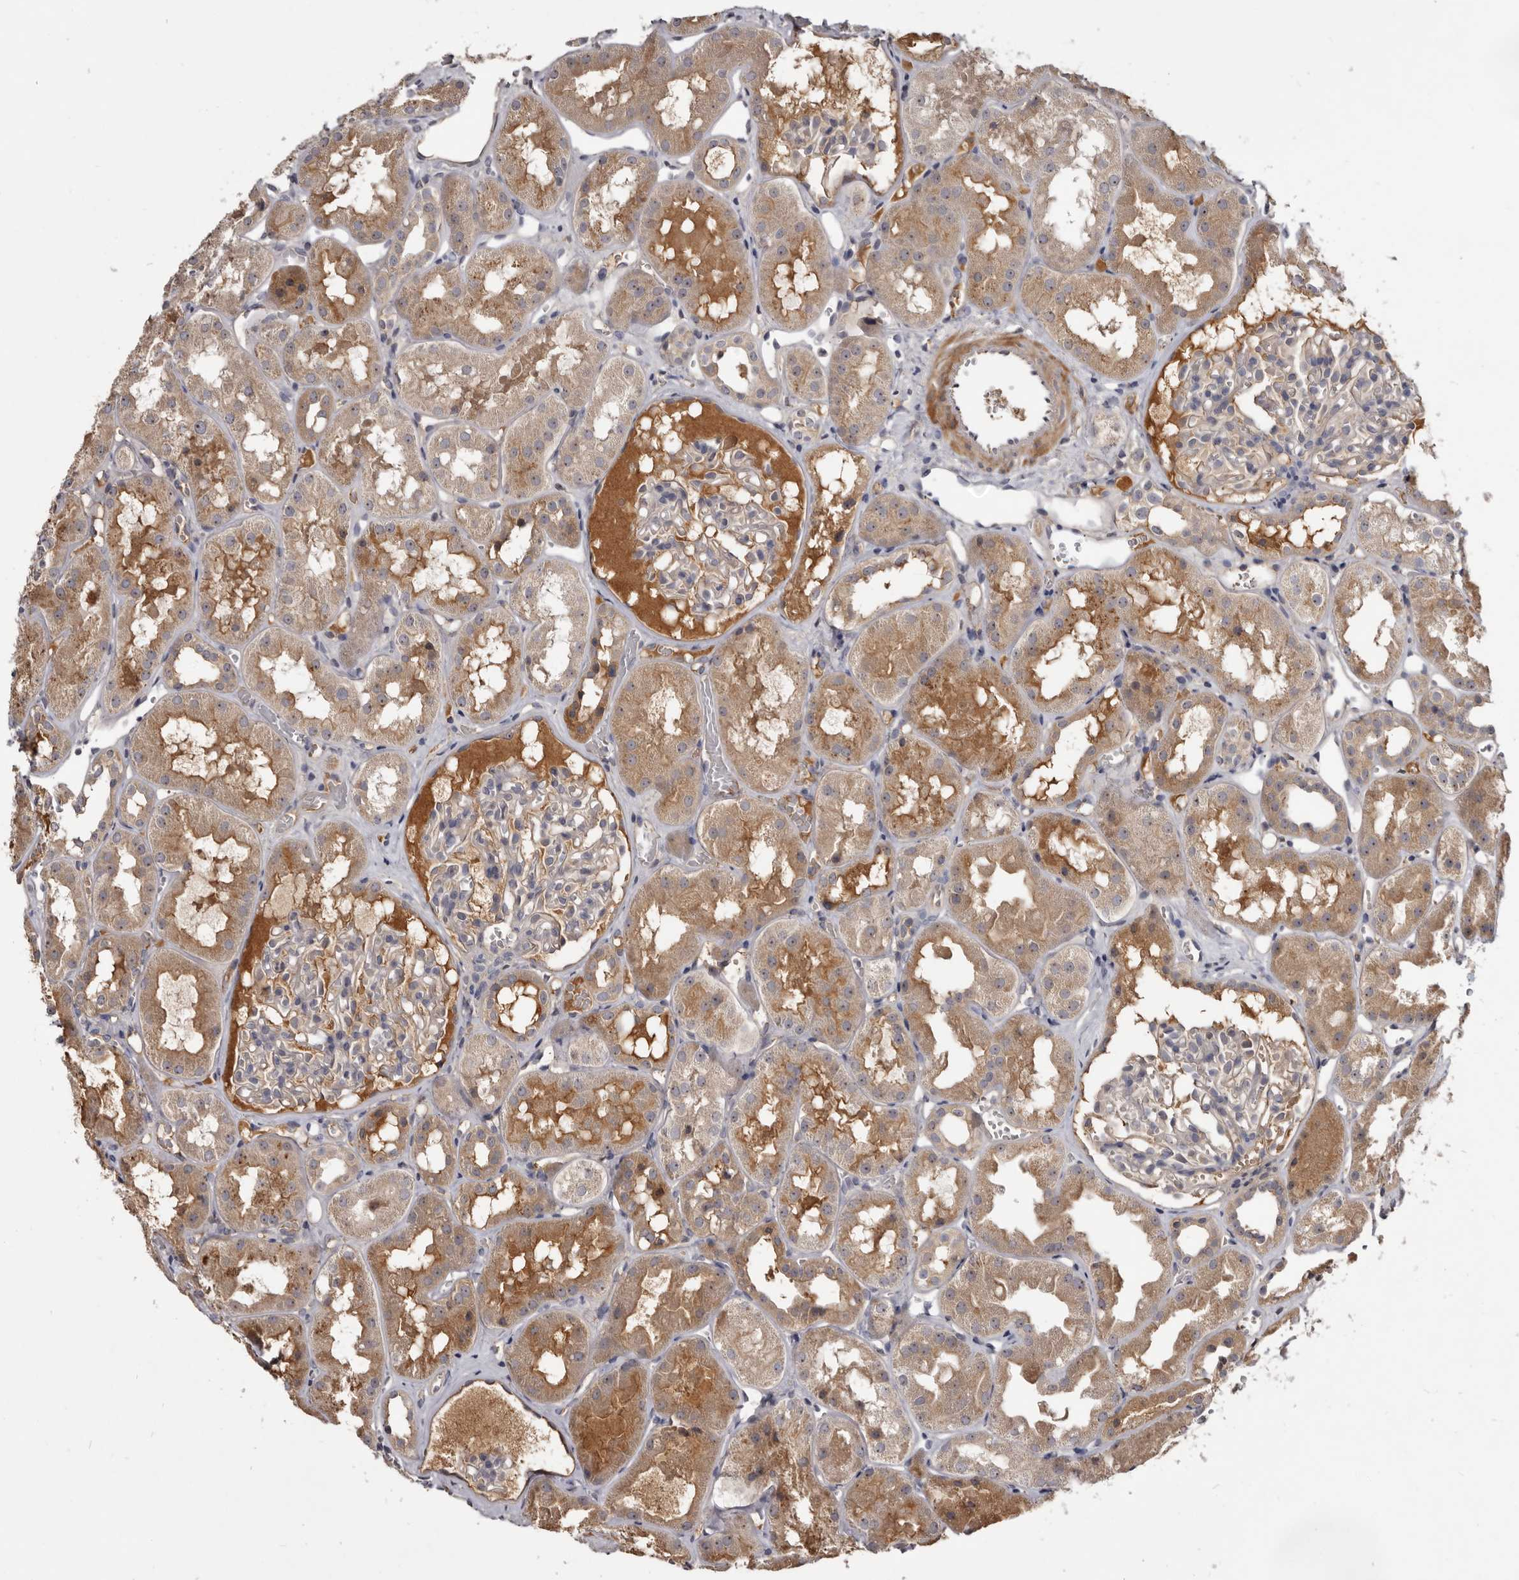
{"staining": {"intensity": "weak", "quantity": "25%-75%", "location": "cytoplasmic/membranous"}, "tissue": "kidney", "cell_type": "Cells in glomeruli", "image_type": "normal", "snomed": [{"axis": "morphology", "description": "Normal tissue, NOS"}, {"axis": "topography", "description": "Kidney"}], "caption": "The image displays staining of benign kidney, revealing weak cytoplasmic/membranous protein expression (brown color) within cells in glomeruli. The staining is performed using DAB brown chromogen to label protein expression. The nuclei are counter-stained blue using hematoxylin.", "gene": "TTC39A", "patient": {"sex": "male", "age": 16}}